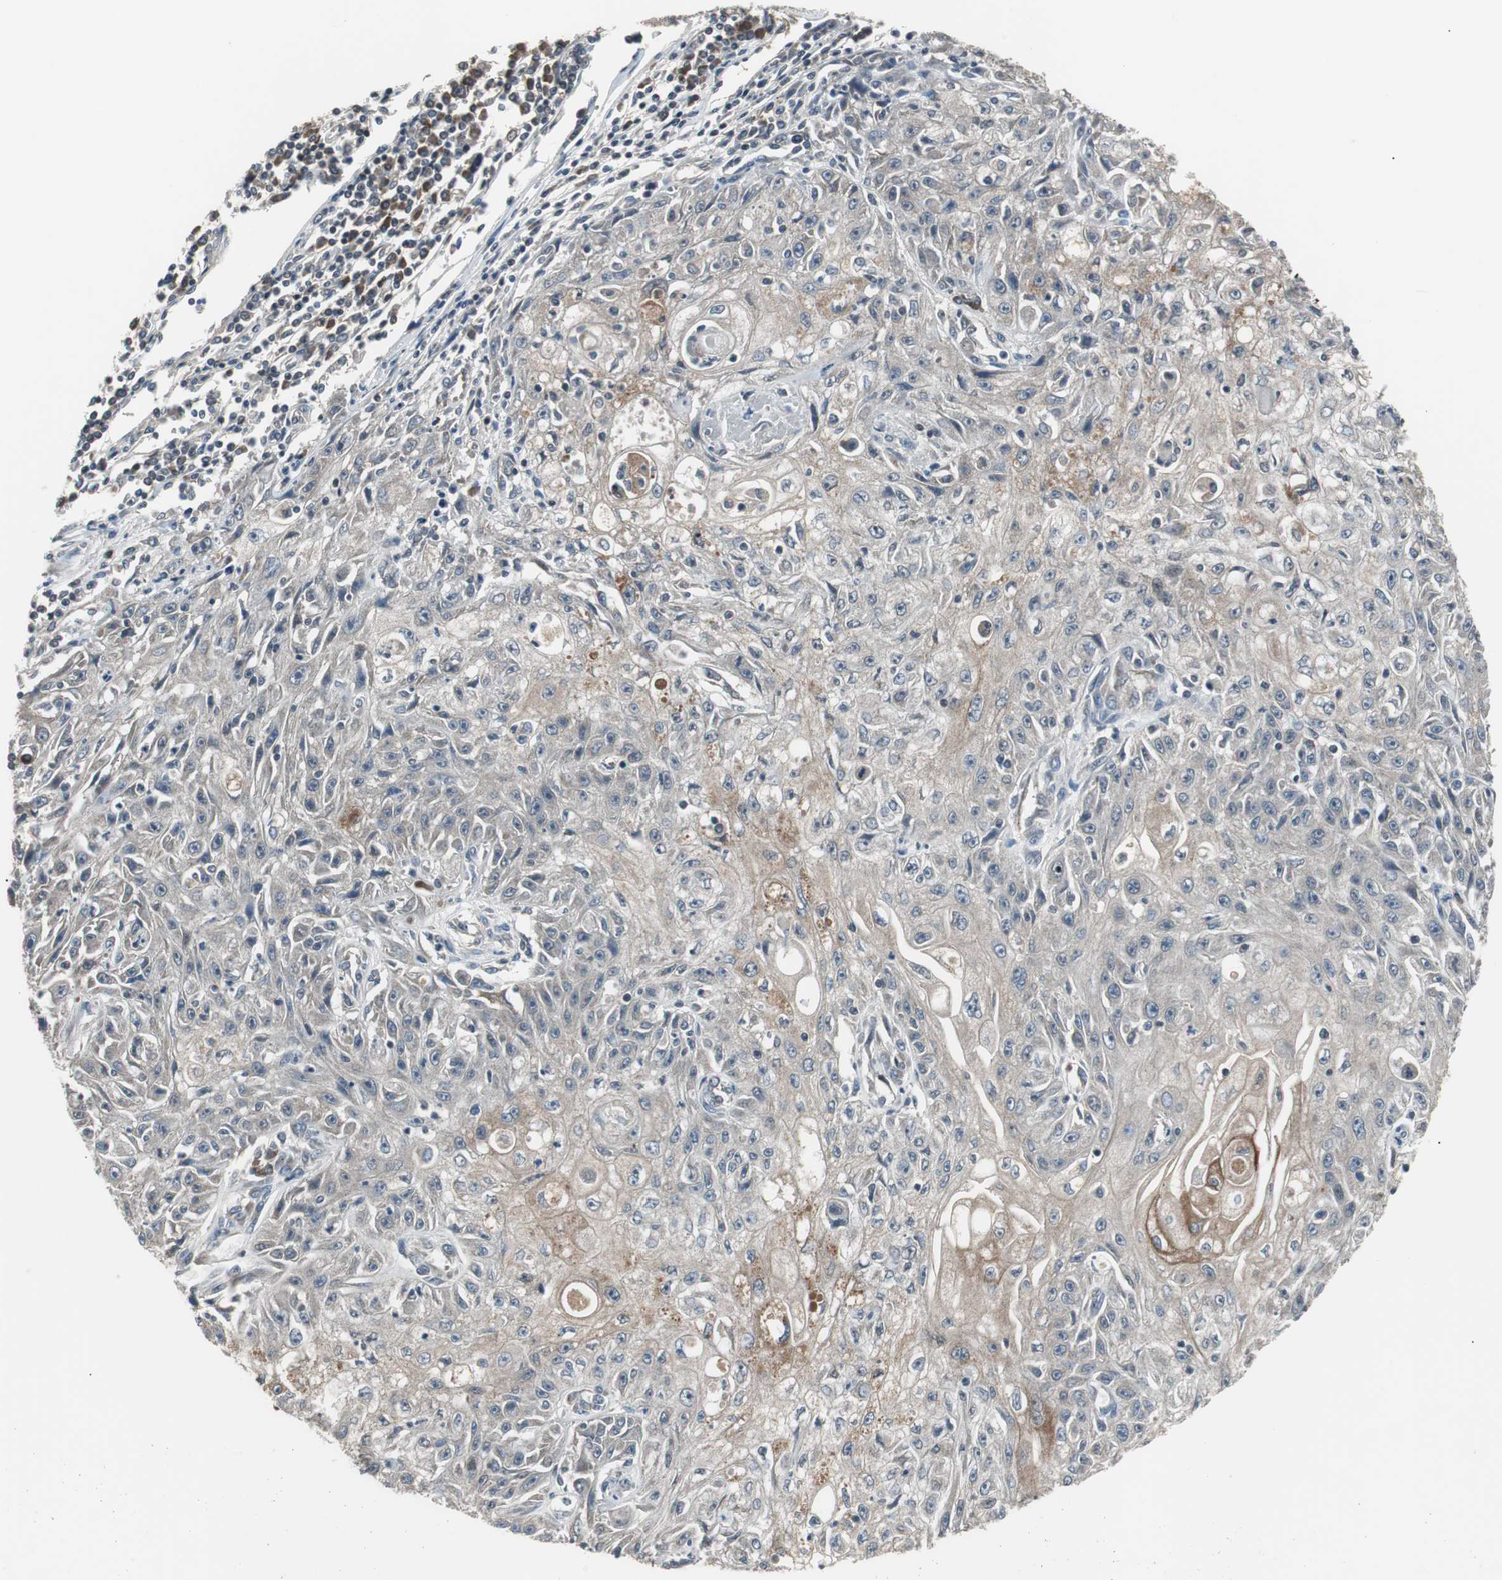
{"staining": {"intensity": "weak", "quantity": ">75%", "location": "cytoplasmic/membranous"}, "tissue": "skin cancer", "cell_type": "Tumor cells", "image_type": "cancer", "snomed": [{"axis": "morphology", "description": "Squamous cell carcinoma, NOS"}, {"axis": "topography", "description": "Skin"}], "caption": "This image shows squamous cell carcinoma (skin) stained with IHC to label a protein in brown. The cytoplasmic/membranous of tumor cells show weak positivity for the protein. Nuclei are counter-stained blue.", "gene": "ZMPSTE24", "patient": {"sex": "male", "age": 75}}